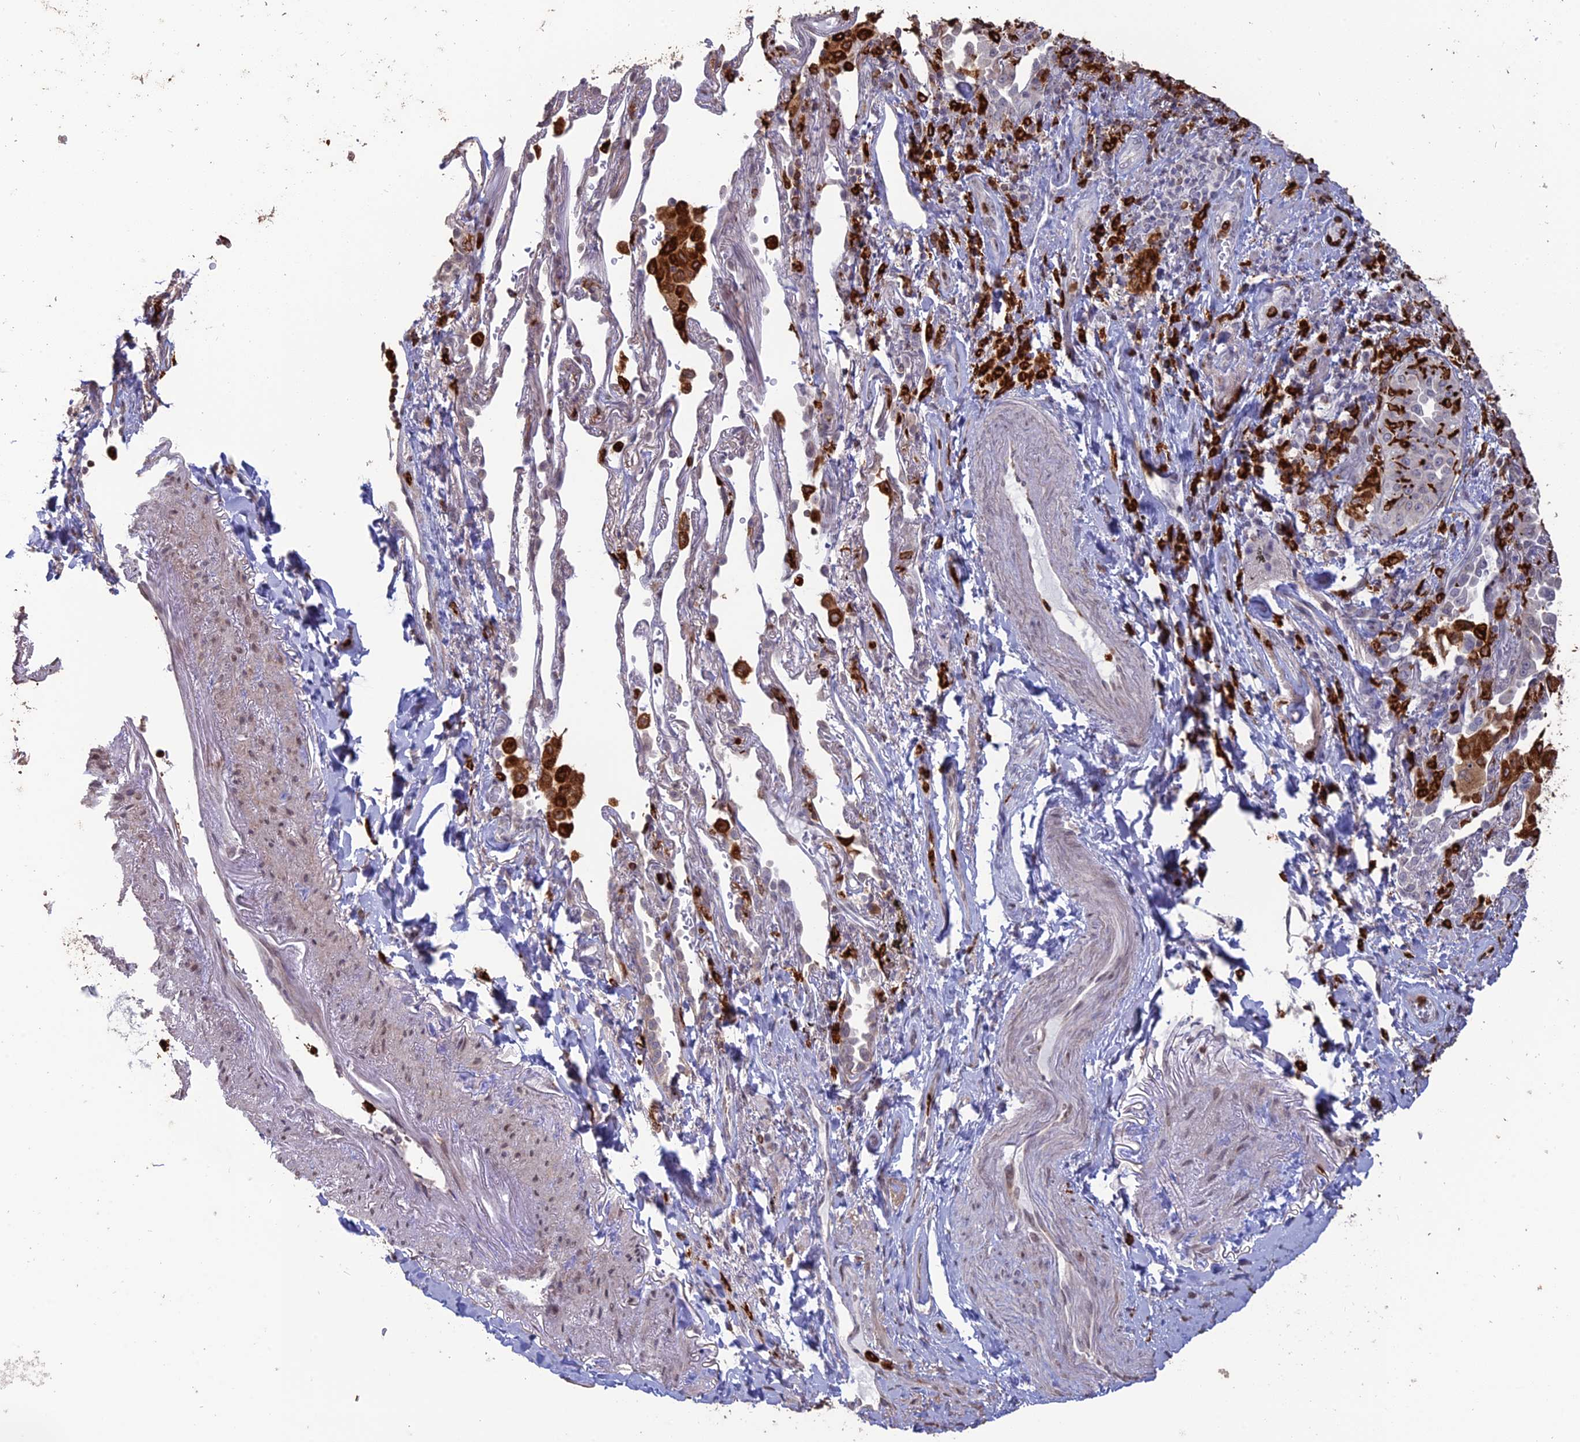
{"staining": {"intensity": "negative", "quantity": "none", "location": "none"}, "tissue": "lung cancer", "cell_type": "Tumor cells", "image_type": "cancer", "snomed": [{"axis": "morphology", "description": "Adenocarcinoma, NOS"}, {"axis": "topography", "description": "Lung"}], "caption": "Lung cancer was stained to show a protein in brown. There is no significant staining in tumor cells.", "gene": "APOBR", "patient": {"sex": "female", "age": 69}}